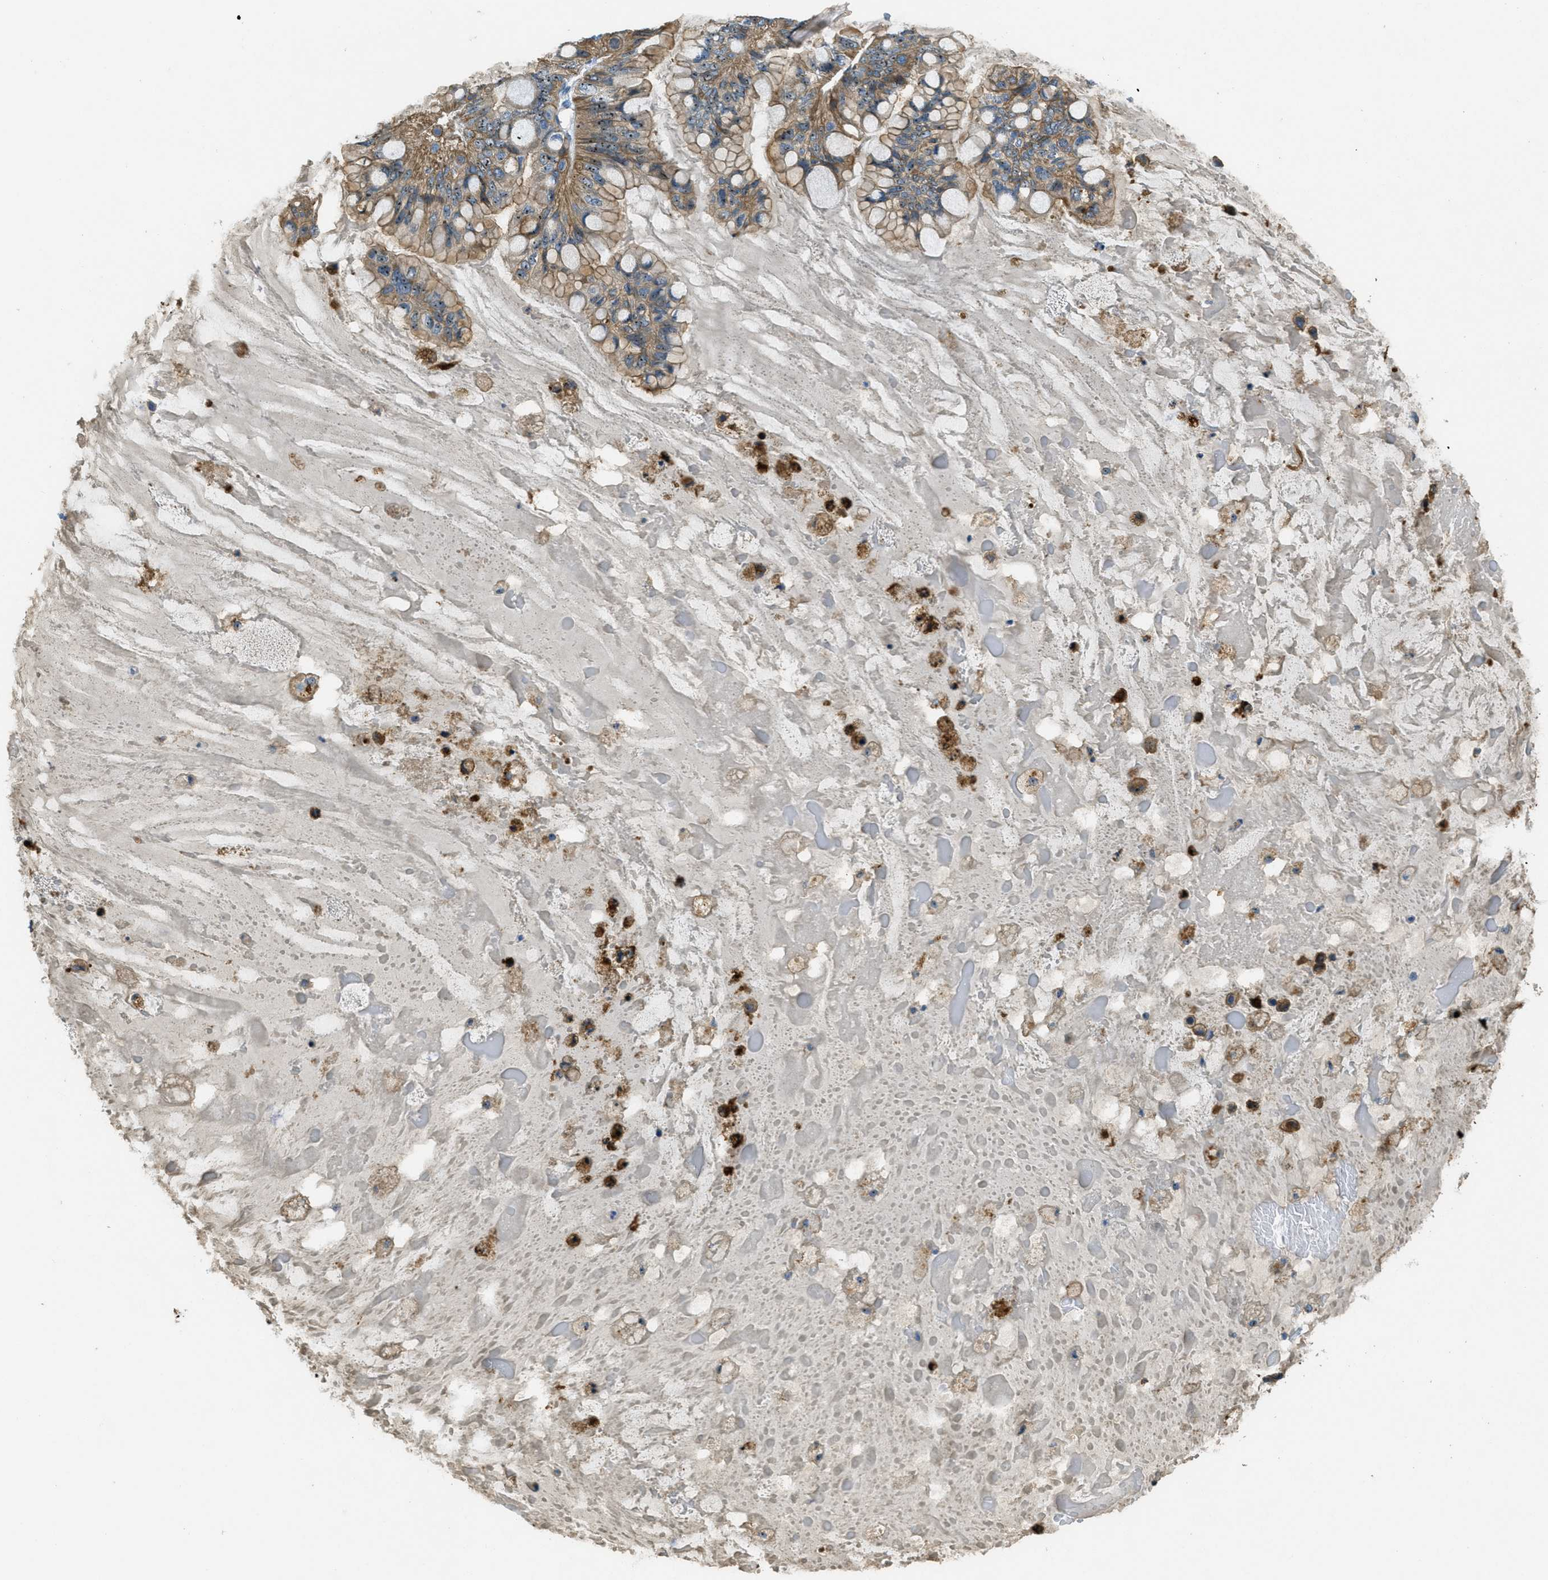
{"staining": {"intensity": "moderate", "quantity": ">75%", "location": "cytoplasmic/membranous,nuclear"}, "tissue": "ovarian cancer", "cell_type": "Tumor cells", "image_type": "cancer", "snomed": [{"axis": "morphology", "description": "Cystadenocarcinoma, mucinous, NOS"}, {"axis": "topography", "description": "Ovary"}], "caption": "Immunohistochemistry (IHC) image of ovarian cancer (mucinous cystadenocarcinoma) stained for a protein (brown), which demonstrates medium levels of moderate cytoplasmic/membranous and nuclear positivity in about >75% of tumor cells.", "gene": "OSMR", "patient": {"sex": "female", "age": 80}}